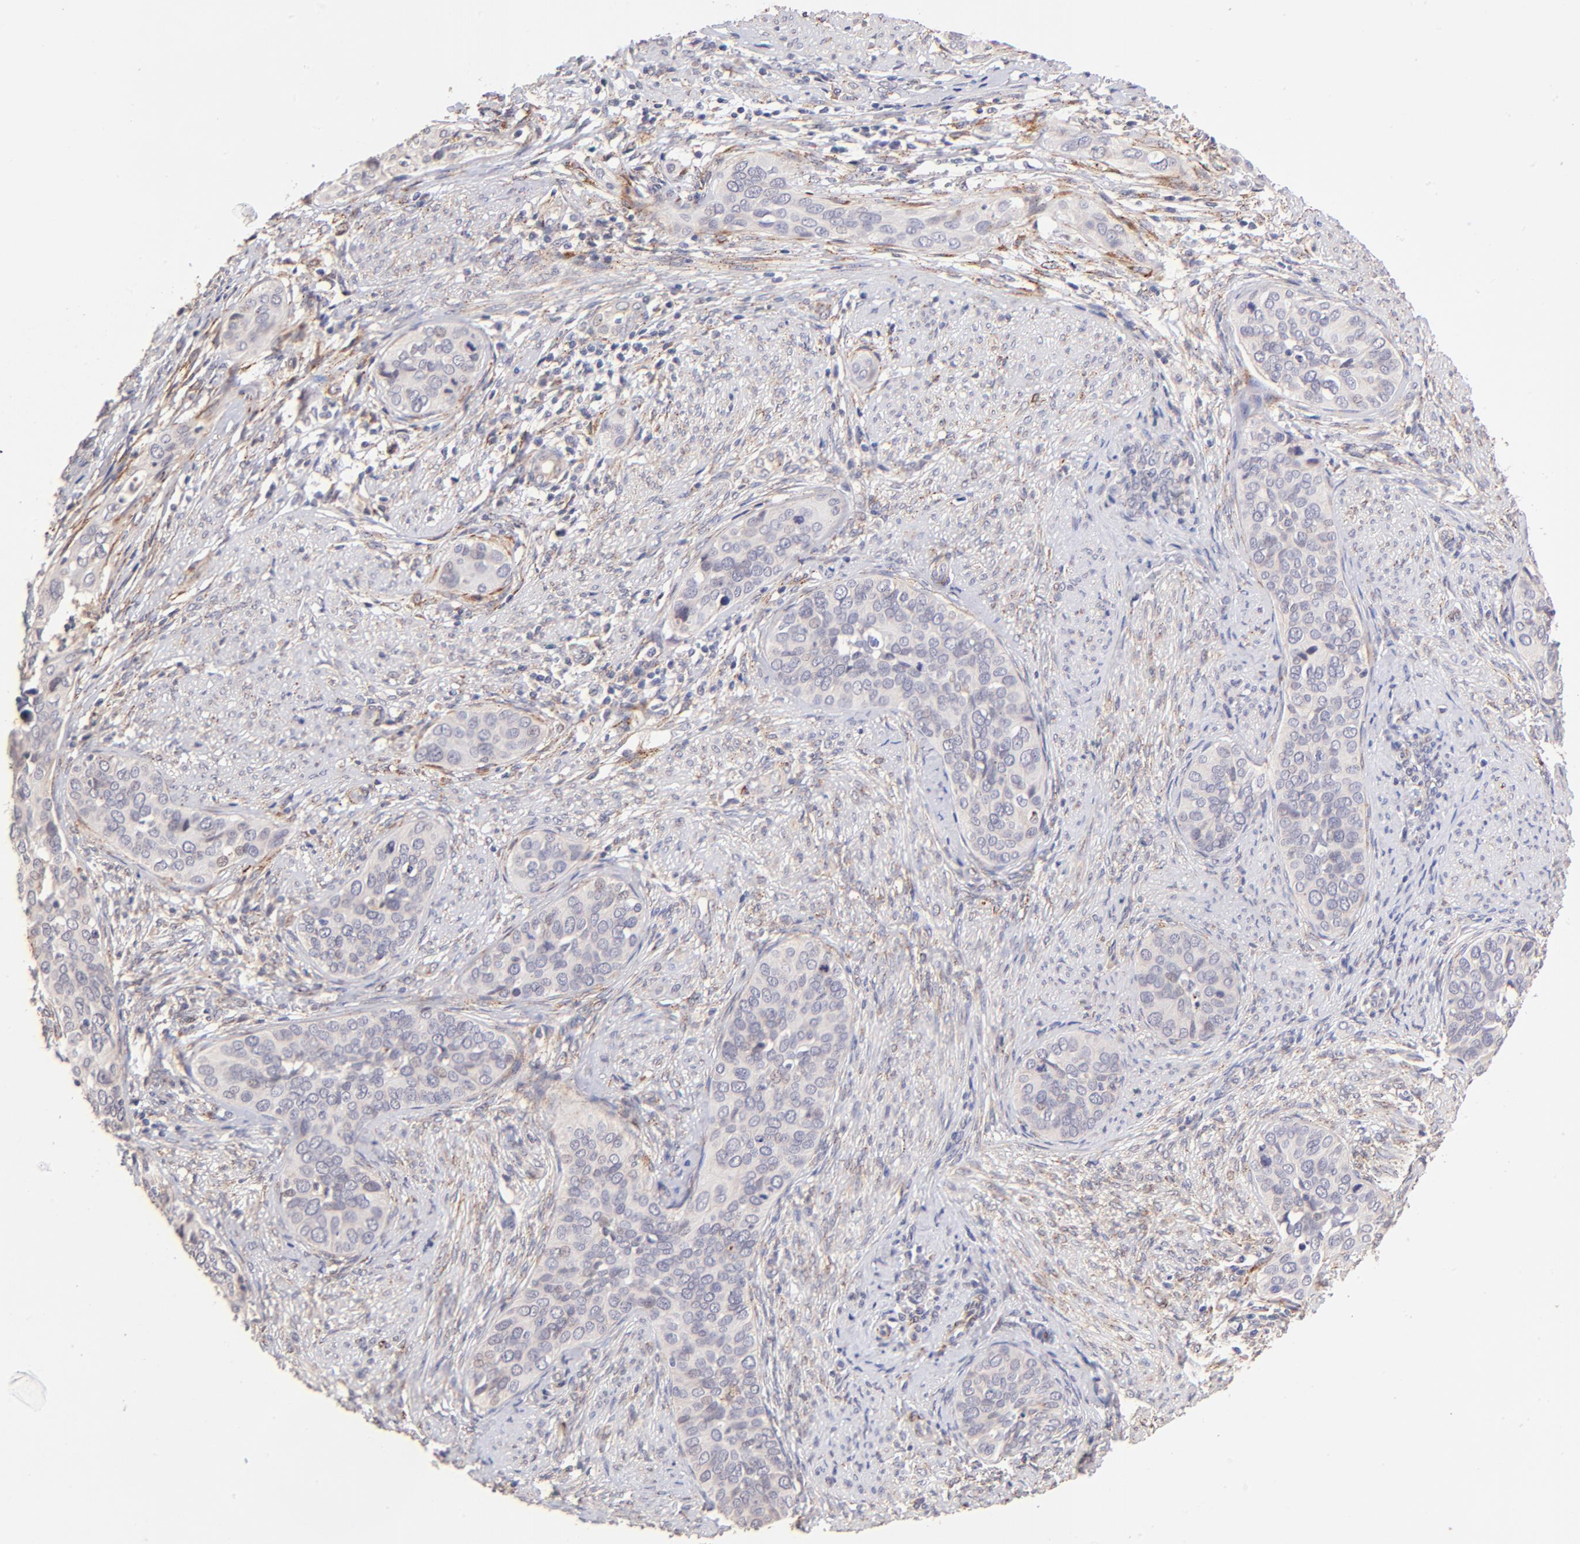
{"staining": {"intensity": "negative", "quantity": "none", "location": "none"}, "tissue": "cervical cancer", "cell_type": "Tumor cells", "image_type": "cancer", "snomed": [{"axis": "morphology", "description": "Squamous cell carcinoma, NOS"}, {"axis": "topography", "description": "Cervix"}], "caption": "DAB (3,3'-diaminobenzidine) immunohistochemical staining of human cervical squamous cell carcinoma displays no significant expression in tumor cells.", "gene": "SPARC", "patient": {"sex": "female", "age": 31}}